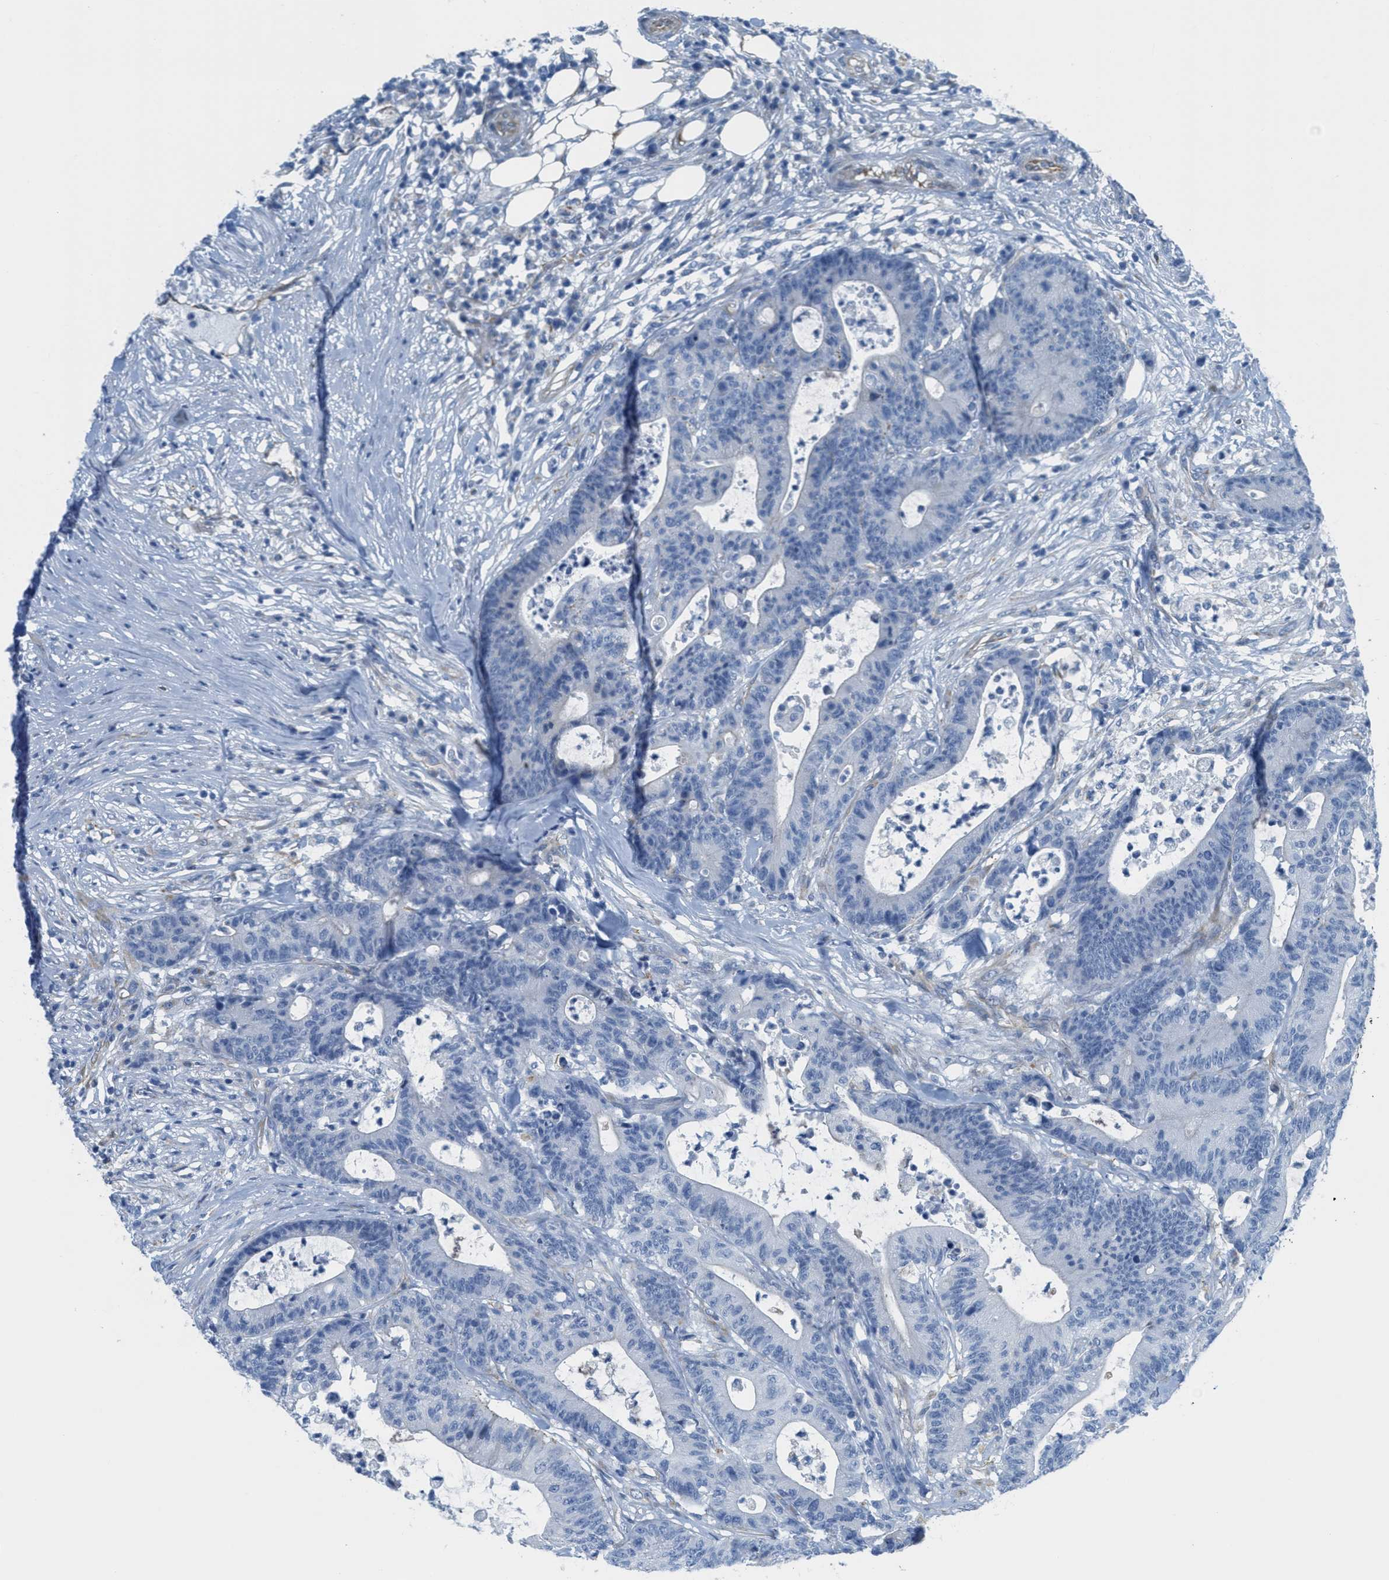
{"staining": {"intensity": "negative", "quantity": "none", "location": "none"}, "tissue": "colorectal cancer", "cell_type": "Tumor cells", "image_type": "cancer", "snomed": [{"axis": "morphology", "description": "Adenocarcinoma, NOS"}, {"axis": "topography", "description": "Colon"}], "caption": "Image shows no significant protein staining in tumor cells of colorectal cancer.", "gene": "SLC12A1", "patient": {"sex": "female", "age": 84}}